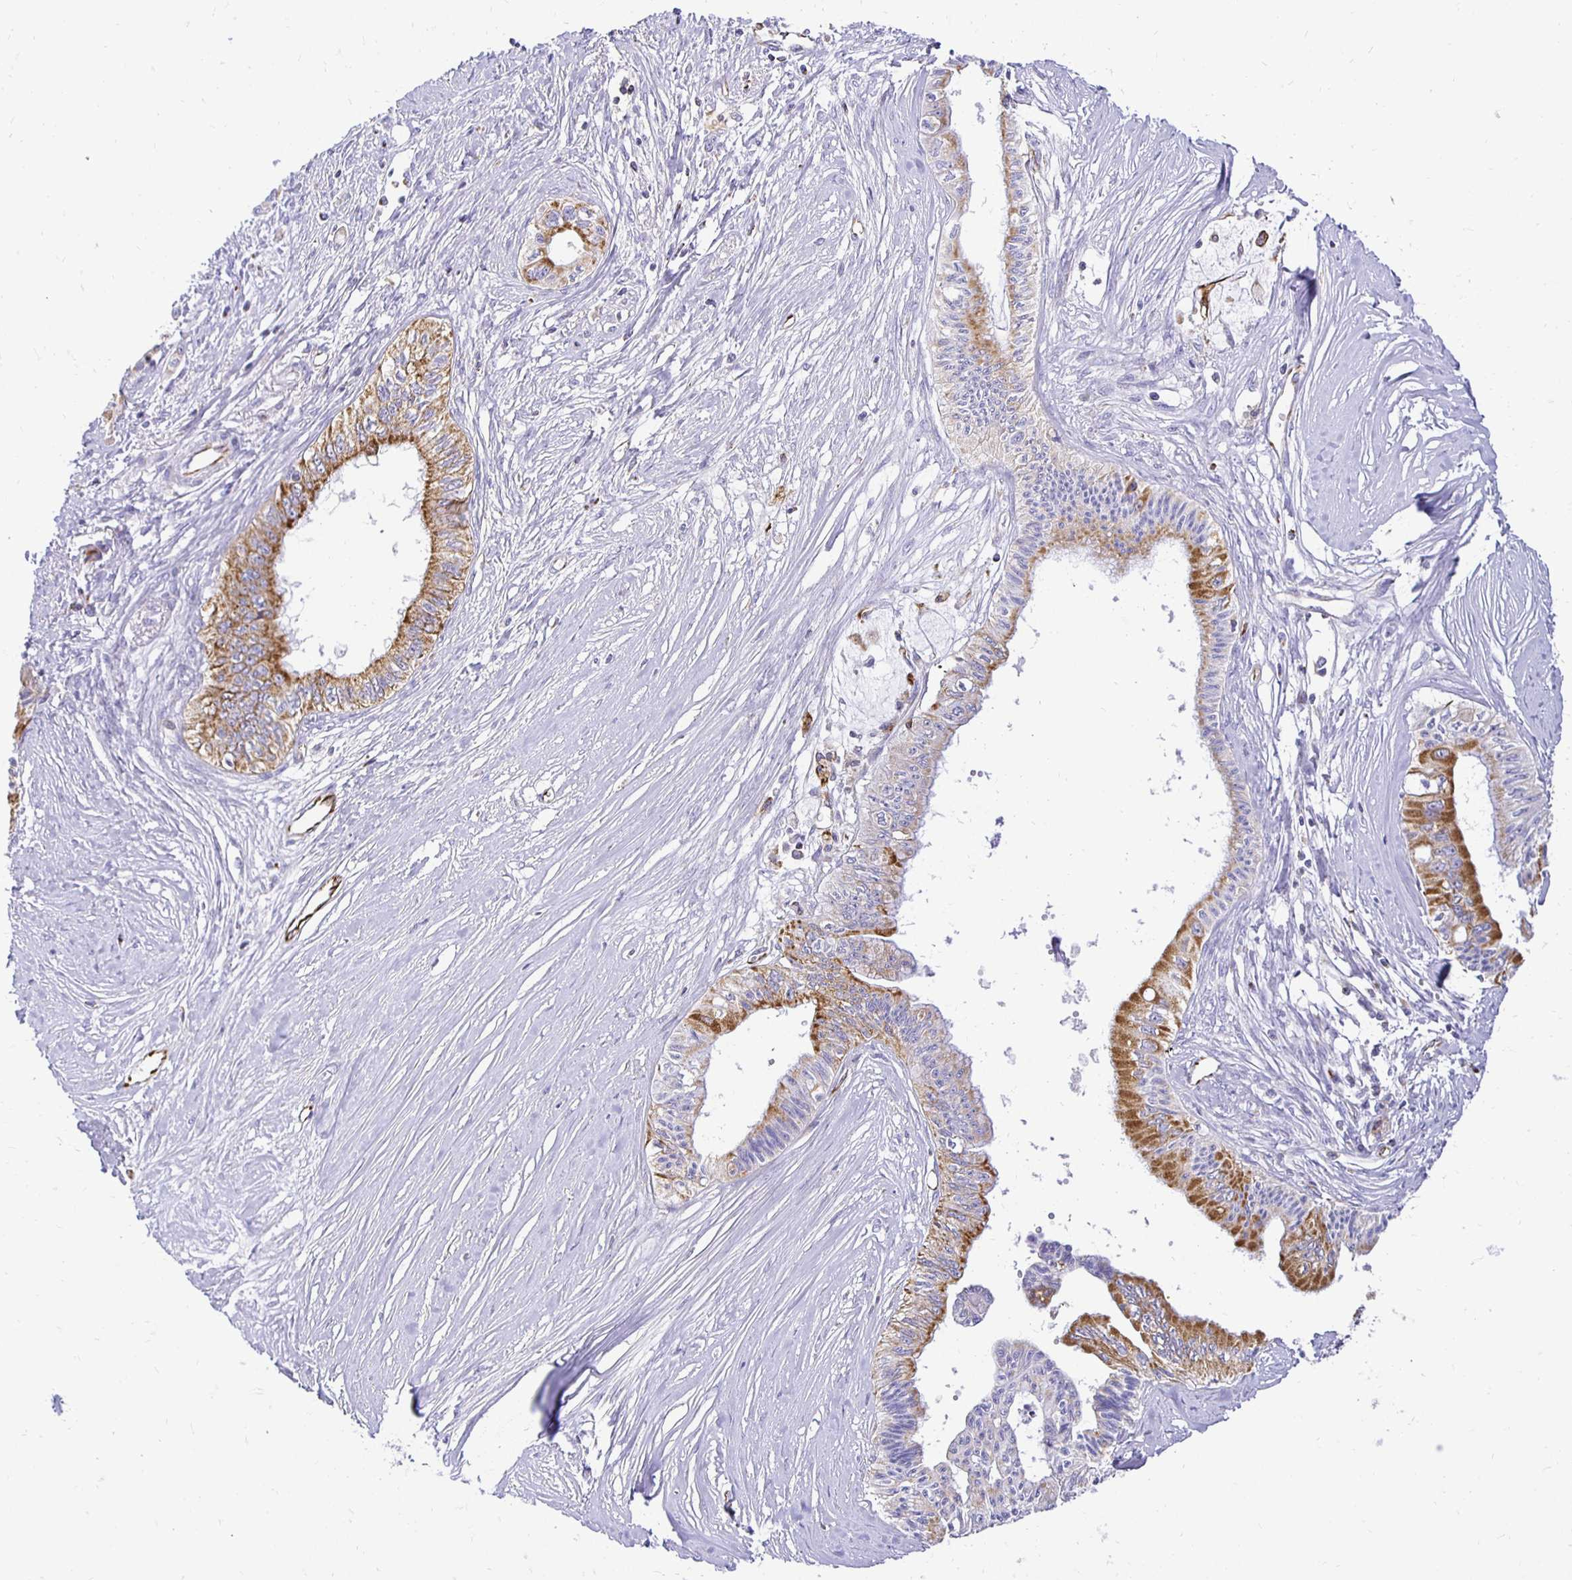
{"staining": {"intensity": "moderate", "quantity": "25%-75%", "location": "cytoplasmic/membranous"}, "tissue": "pancreatic cancer", "cell_type": "Tumor cells", "image_type": "cancer", "snomed": [{"axis": "morphology", "description": "Adenocarcinoma, NOS"}, {"axis": "topography", "description": "Pancreas"}], "caption": "IHC (DAB (3,3'-diaminobenzidine)) staining of adenocarcinoma (pancreatic) shows moderate cytoplasmic/membranous protein staining in about 25%-75% of tumor cells.", "gene": "PLAAT2", "patient": {"sex": "male", "age": 71}}